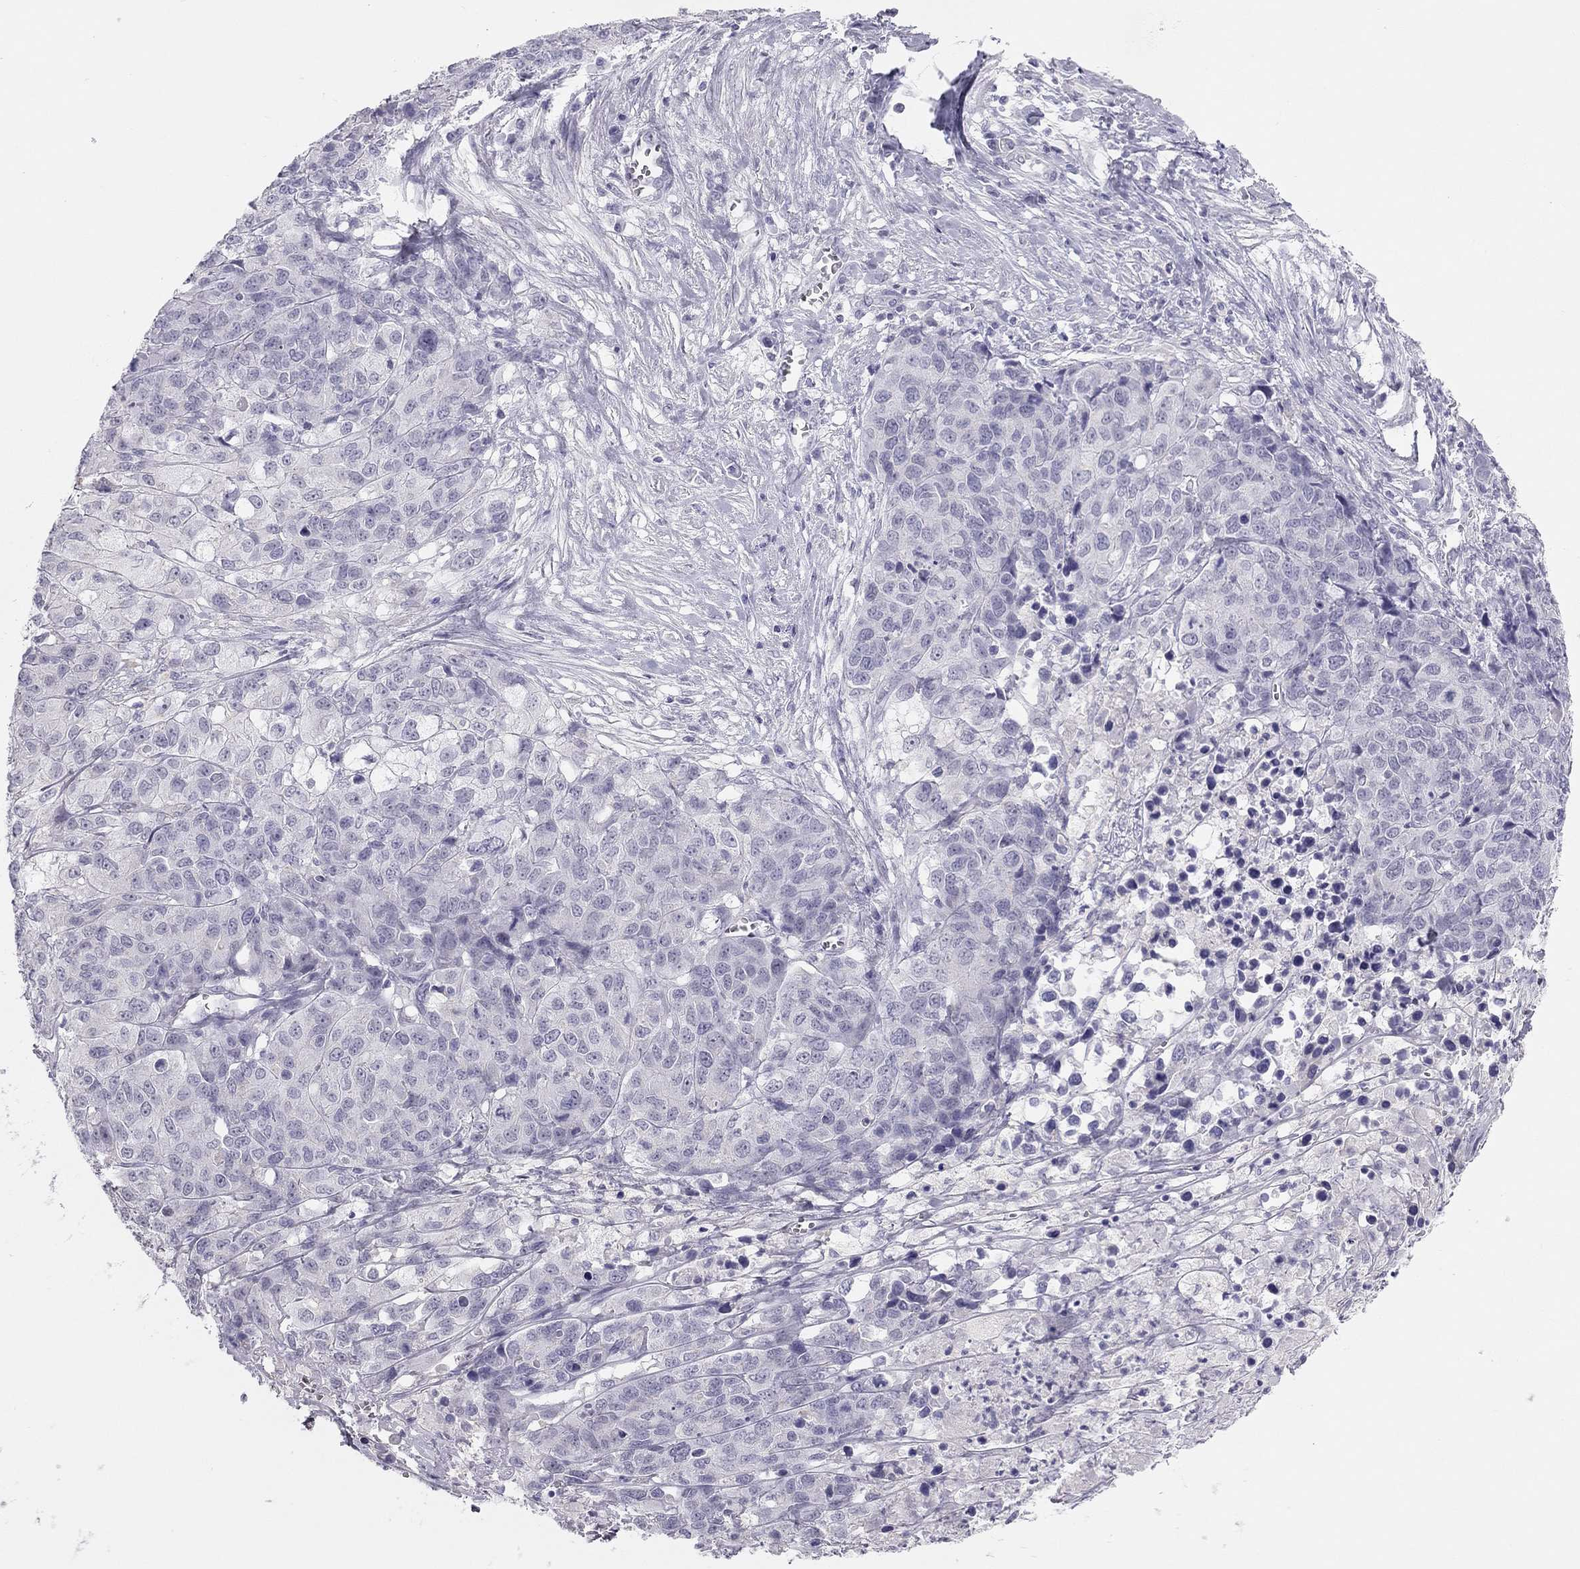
{"staining": {"intensity": "negative", "quantity": "none", "location": "none"}, "tissue": "ovarian cancer", "cell_type": "Tumor cells", "image_type": "cancer", "snomed": [{"axis": "morphology", "description": "Cystadenocarcinoma, serous, NOS"}, {"axis": "topography", "description": "Ovary"}], "caption": "Ovarian cancer was stained to show a protein in brown. There is no significant expression in tumor cells. (Immunohistochemistry, brightfield microscopy, high magnification).", "gene": "SPATA12", "patient": {"sex": "female", "age": 87}}